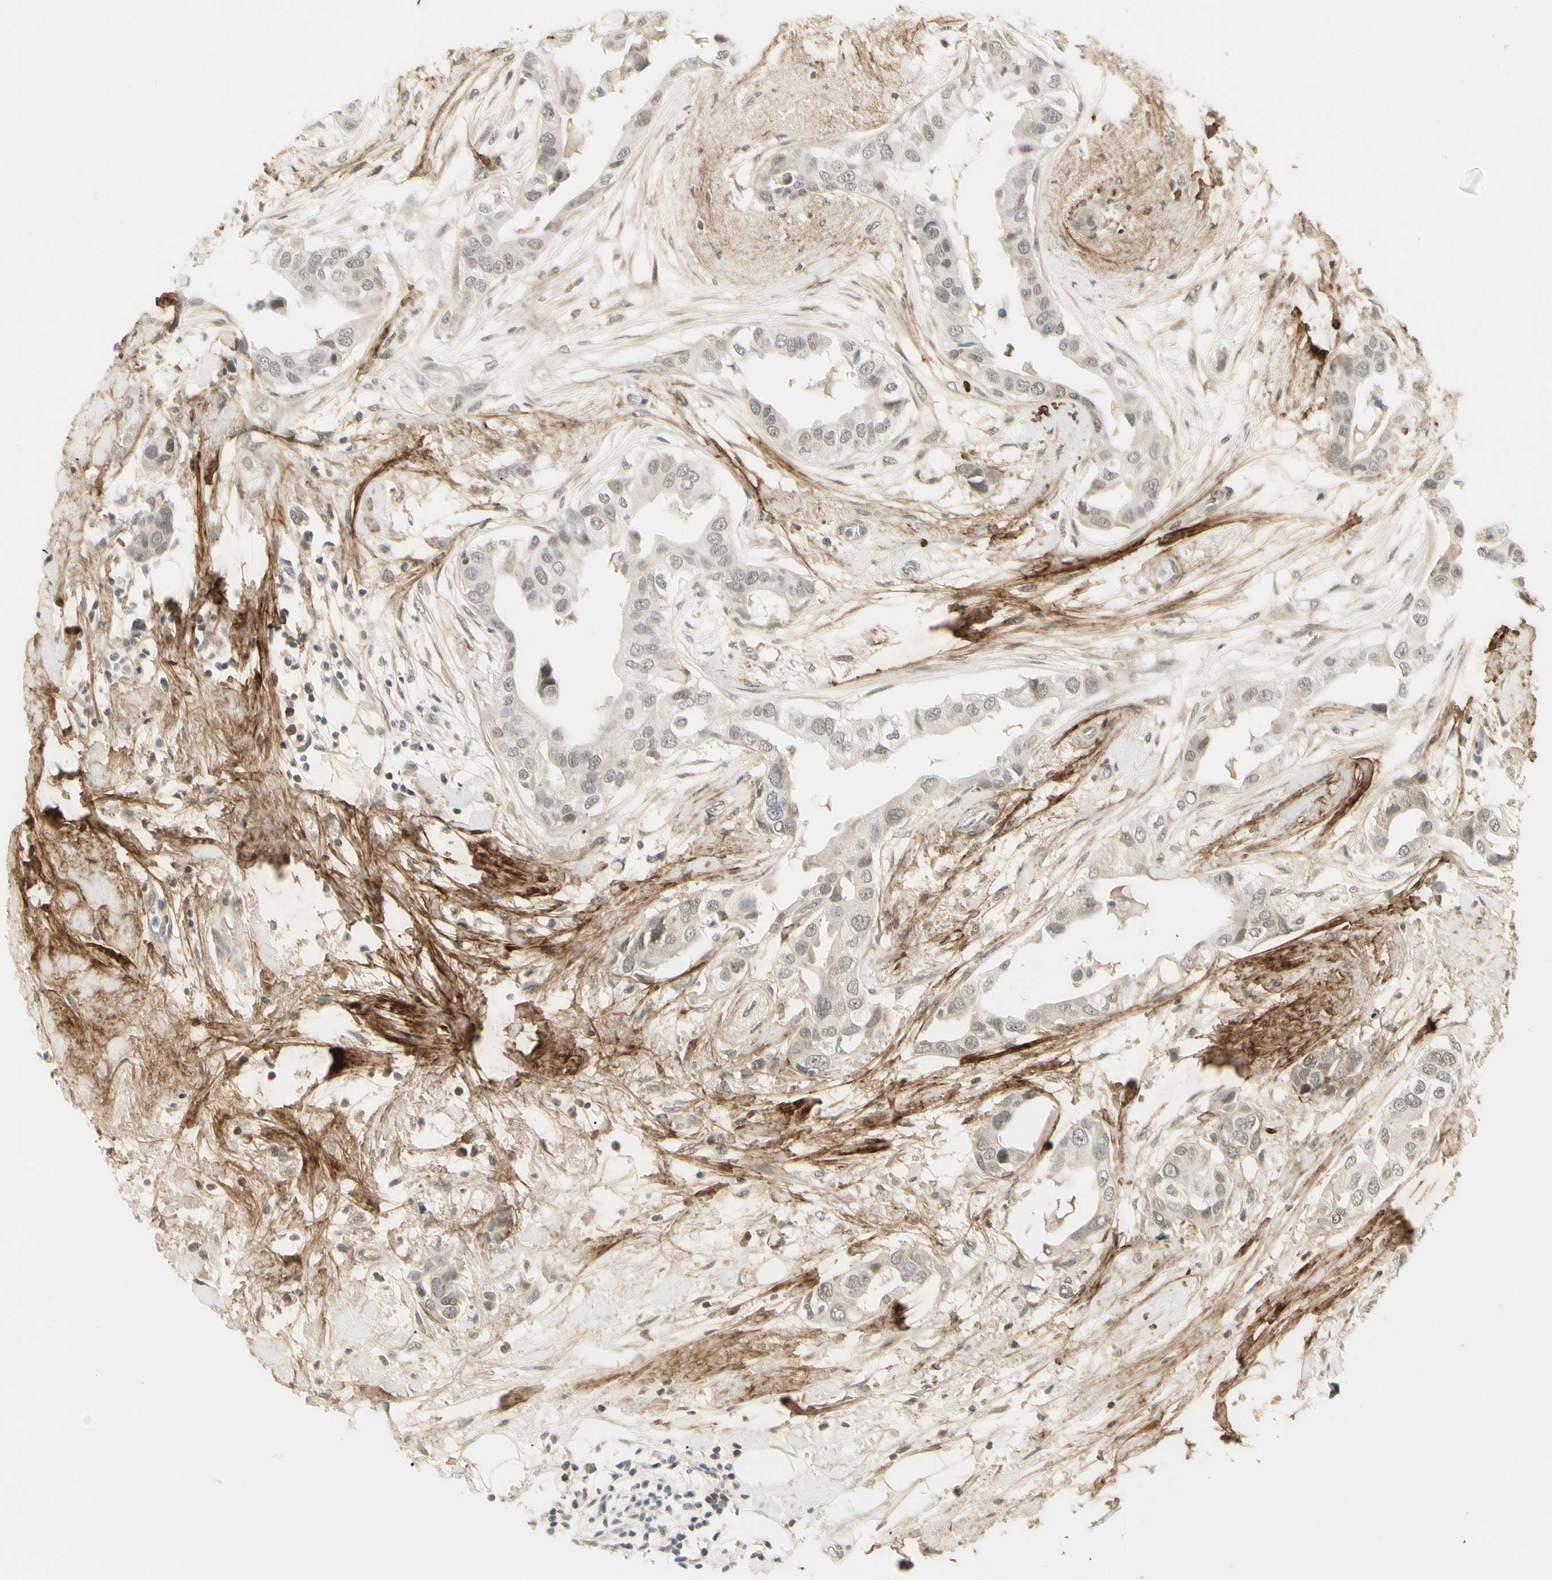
{"staining": {"intensity": "negative", "quantity": "none", "location": "none"}, "tissue": "breast cancer", "cell_type": "Tumor cells", "image_type": "cancer", "snomed": [{"axis": "morphology", "description": "Duct carcinoma"}, {"axis": "topography", "description": "Breast"}], "caption": "The immunohistochemistry photomicrograph has no significant expression in tumor cells of breast cancer tissue. (Immunohistochemistry, brightfield microscopy, high magnification).", "gene": "ASPN", "patient": {"sex": "female", "age": 40}}